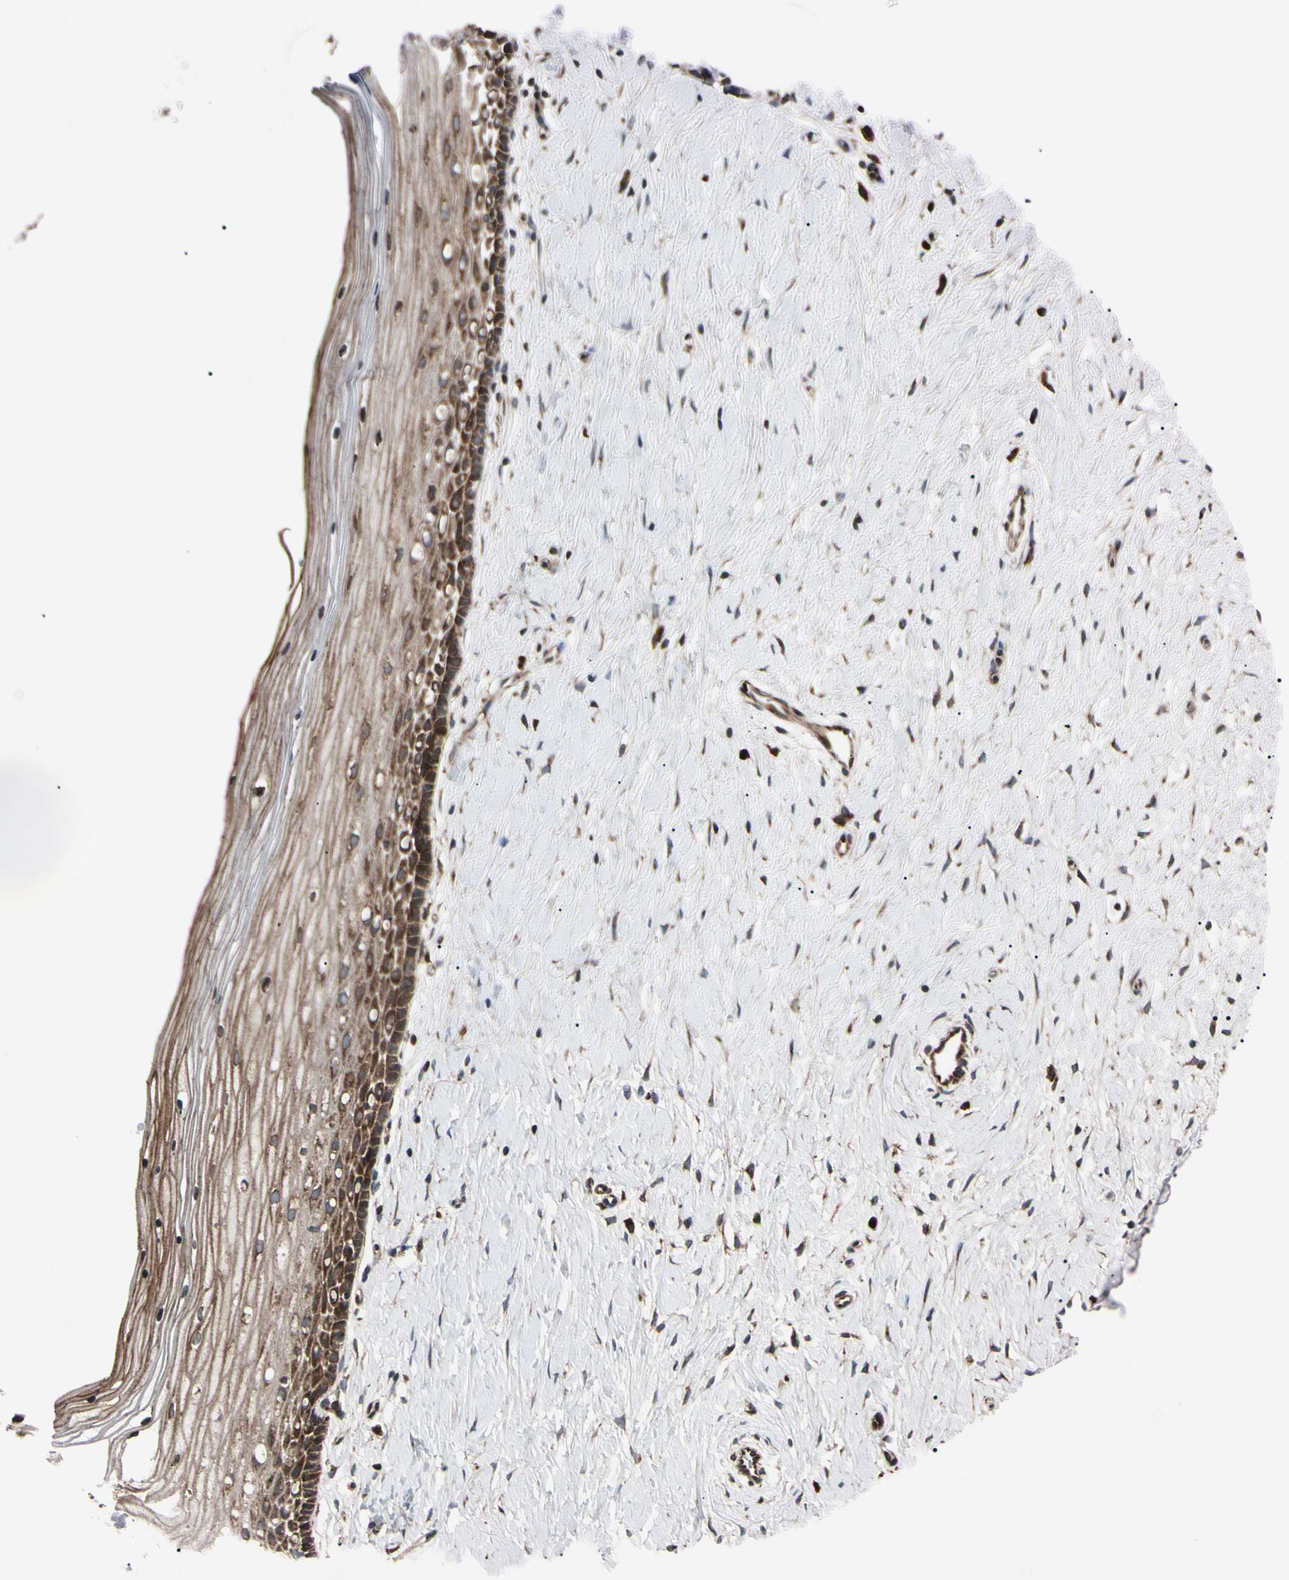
{"staining": {"intensity": "strong", "quantity": ">75%", "location": "cytoplasmic/membranous"}, "tissue": "cervix", "cell_type": "Glandular cells", "image_type": "normal", "snomed": [{"axis": "morphology", "description": "Normal tissue, NOS"}, {"axis": "topography", "description": "Cervix"}], "caption": "High-magnification brightfield microscopy of normal cervix stained with DAB (3,3'-diaminobenzidine) (brown) and counterstained with hematoxylin (blue). glandular cells exhibit strong cytoplasmic/membranous staining is present in about>75% of cells.", "gene": "GUCY1B1", "patient": {"sex": "female", "age": 39}}